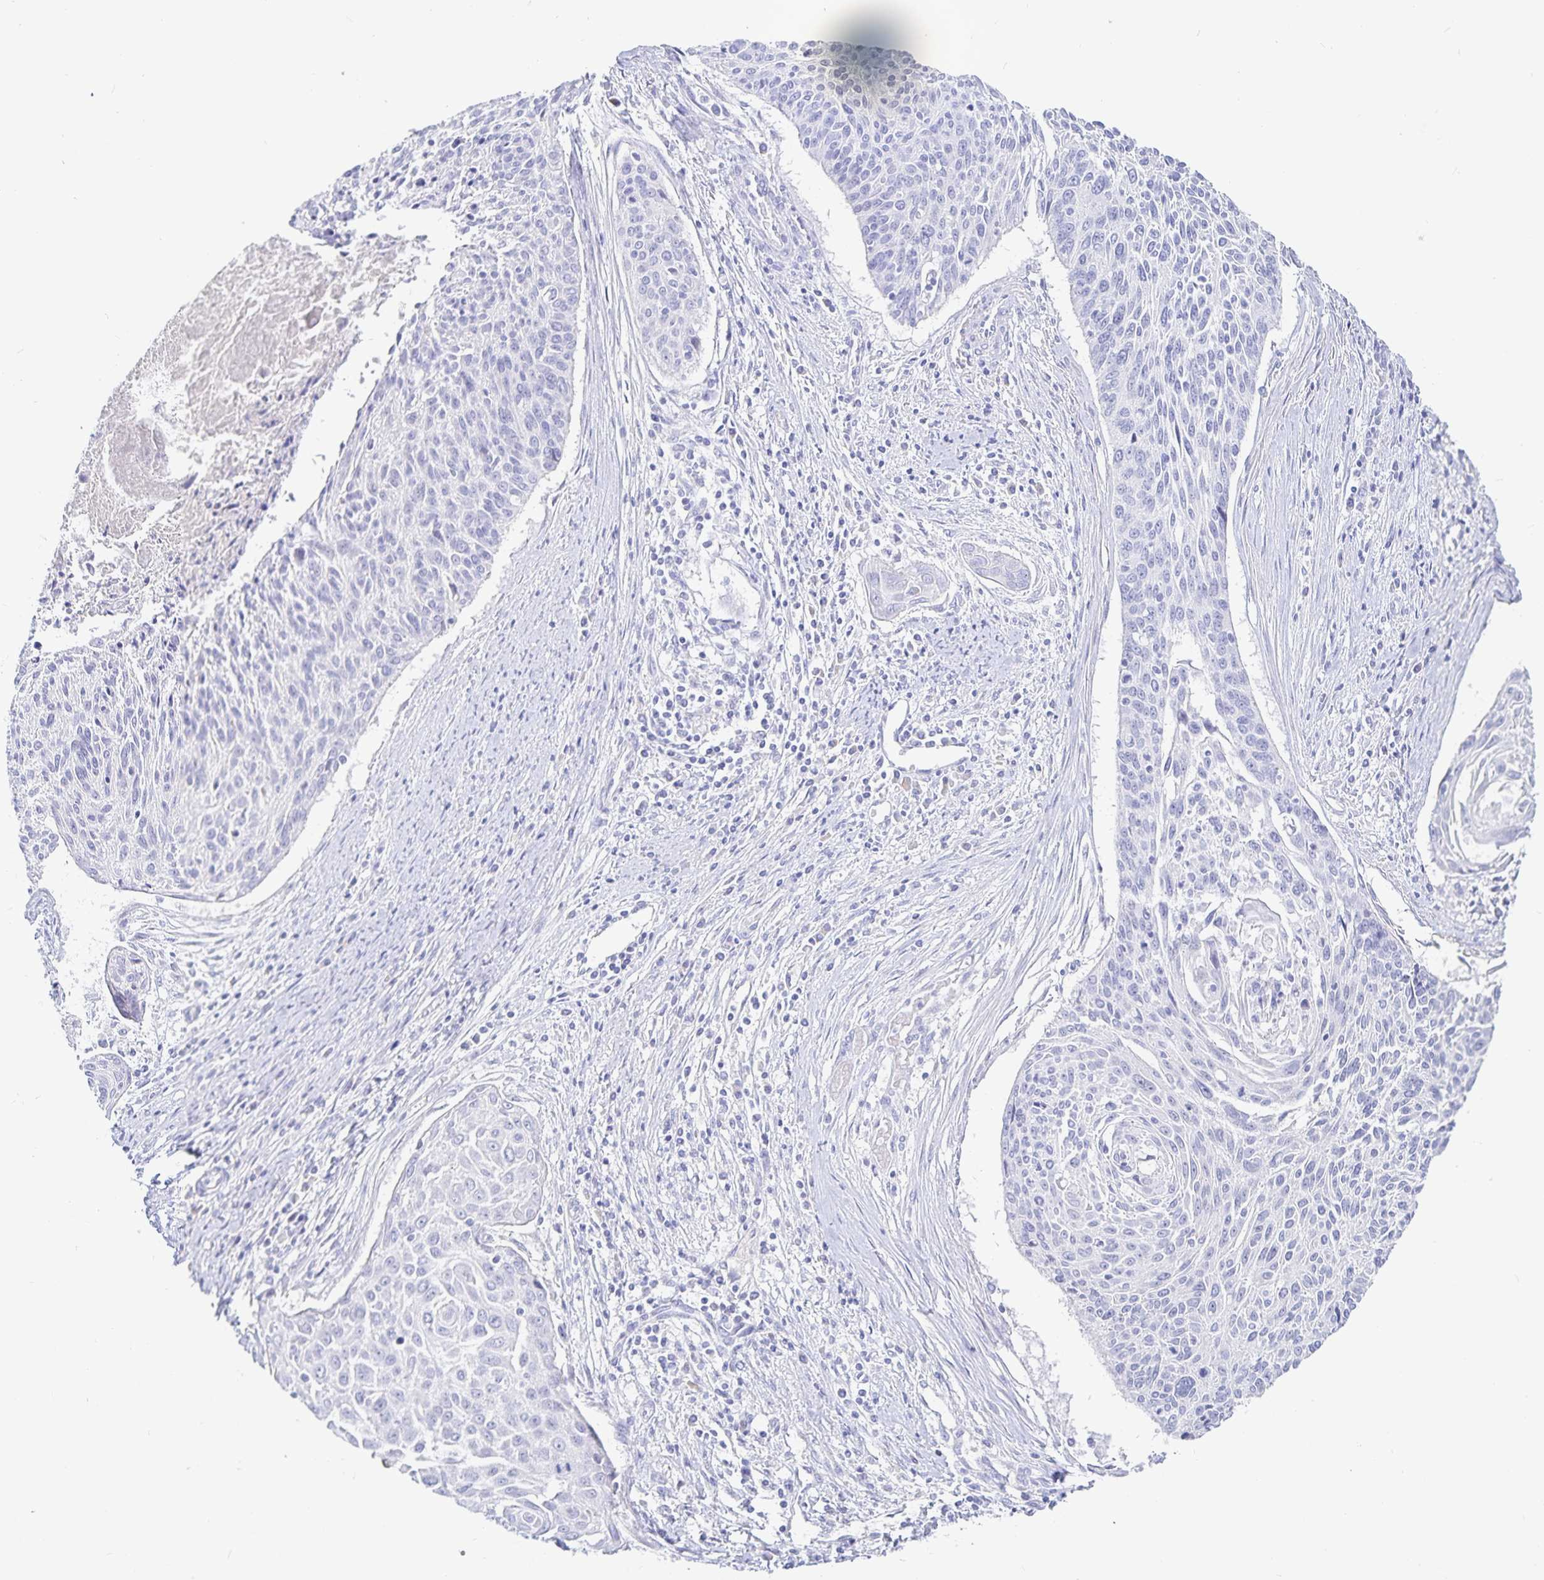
{"staining": {"intensity": "negative", "quantity": "none", "location": "none"}, "tissue": "cervical cancer", "cell_type": "Tumor cells", "image_type": "cancer", "snomed": [{"axis": "morphology", "description": "Squamous cell carcinoma, NOS"}, {"axis": "topography", "description": "Cervix"}], "caption": "The immunohistochemistry (IHC) photomicrograph has no significant expression in tumor cells of cervical squamous cell carcinoma tissue.", "gene": "PKHD1", "patient": {"sex": "female", "age": 55}}